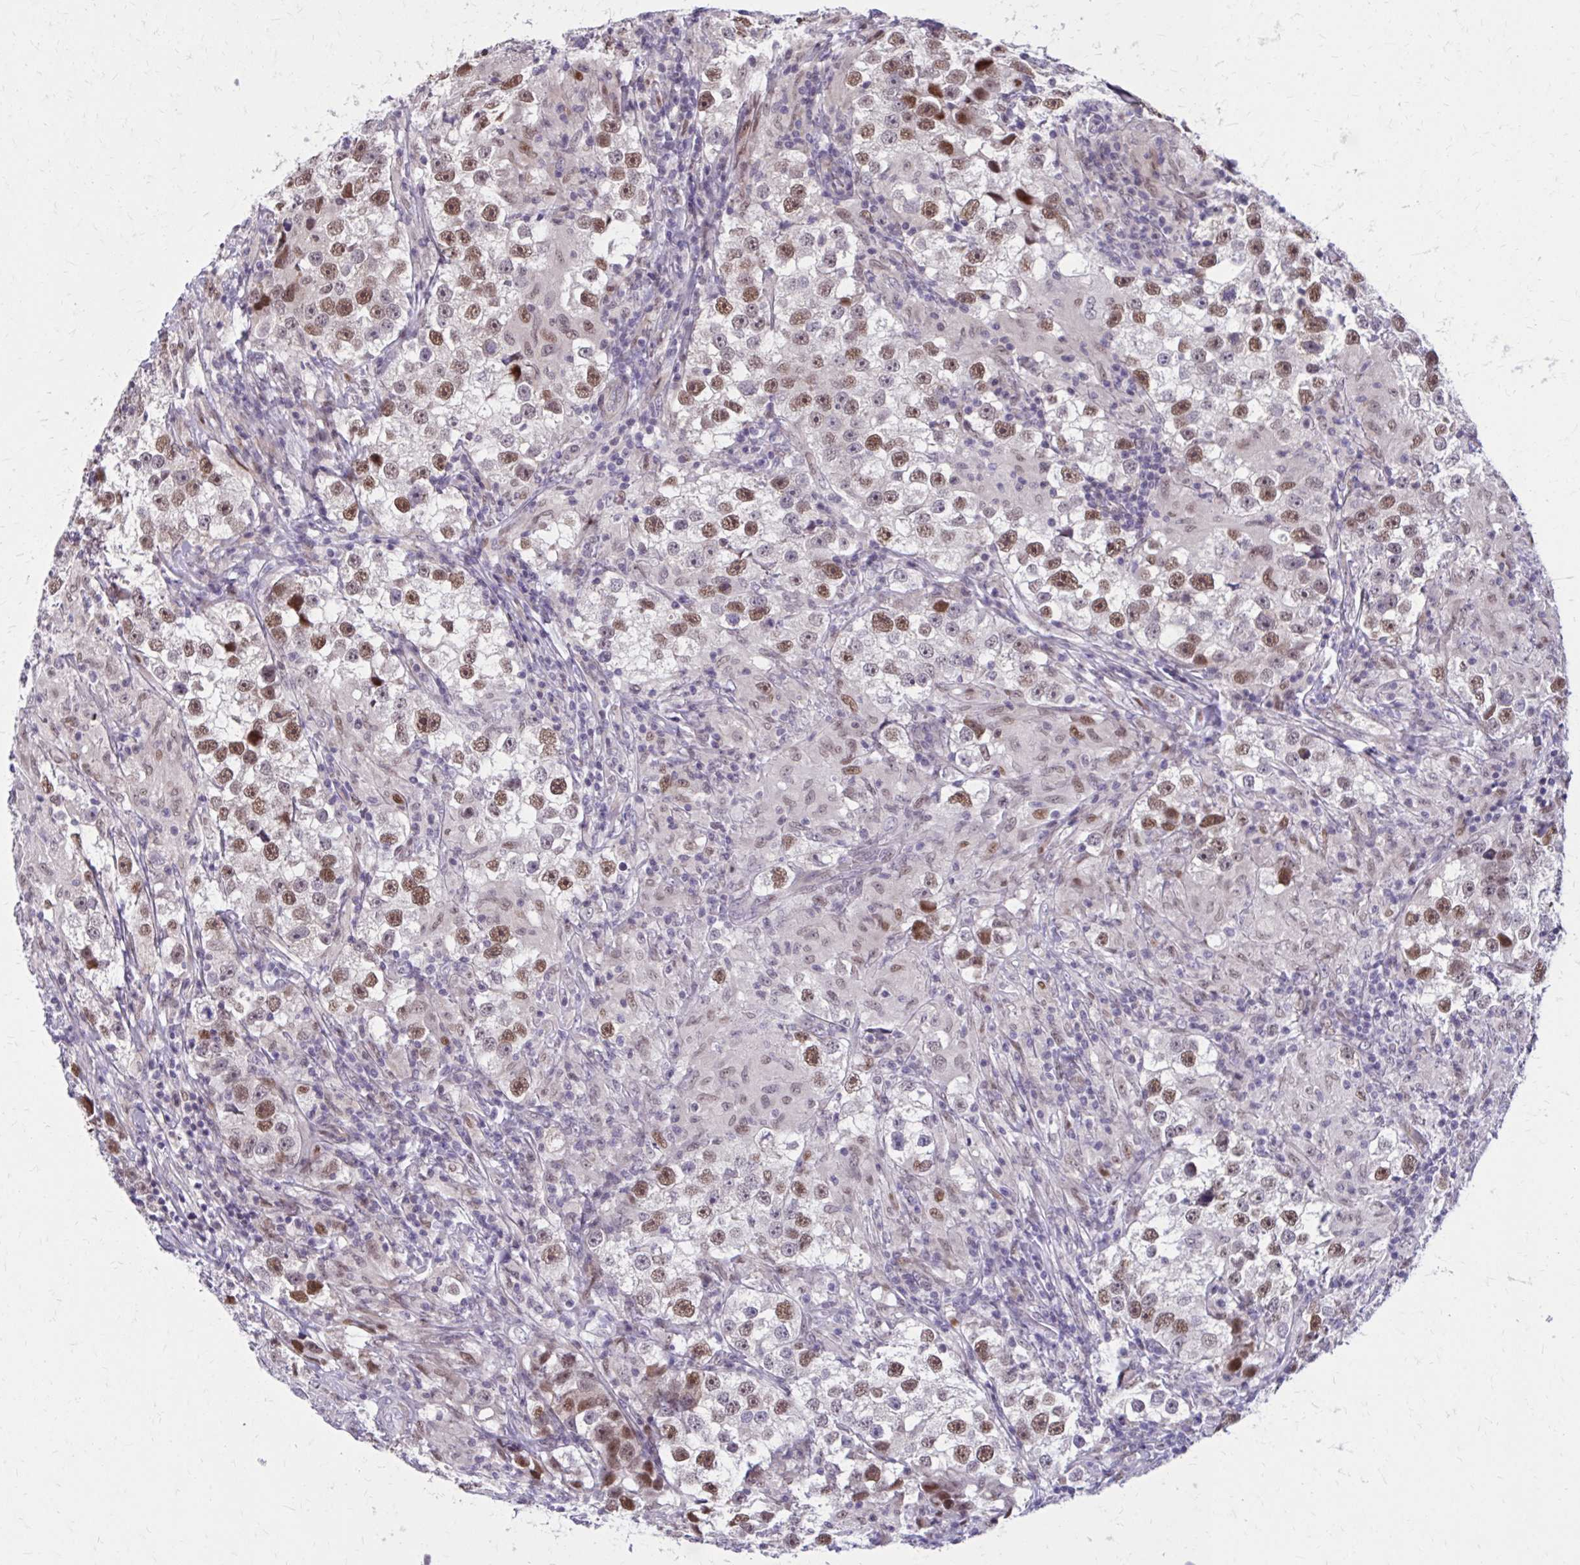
{"staining": {"intensity": "moderate", "quantity": ">75%", "location": "nuclear"}, "tissue": "testis cancer", "cell_type": "Tumor cells", "image_type": "cancer", "snomed": [{"axis": "morphology", "description": "Seminoma, NOS"}, {"axis": "topography", "description": "Testis"}], "caption": "Immunohistochemical staining of seminoma (testis) shows medium levels of moderate nuclear protein positivity in about >75% of tumor cells.", "gene": "ANKRD30B", "patient": {"sex": "male", "age": 46}}